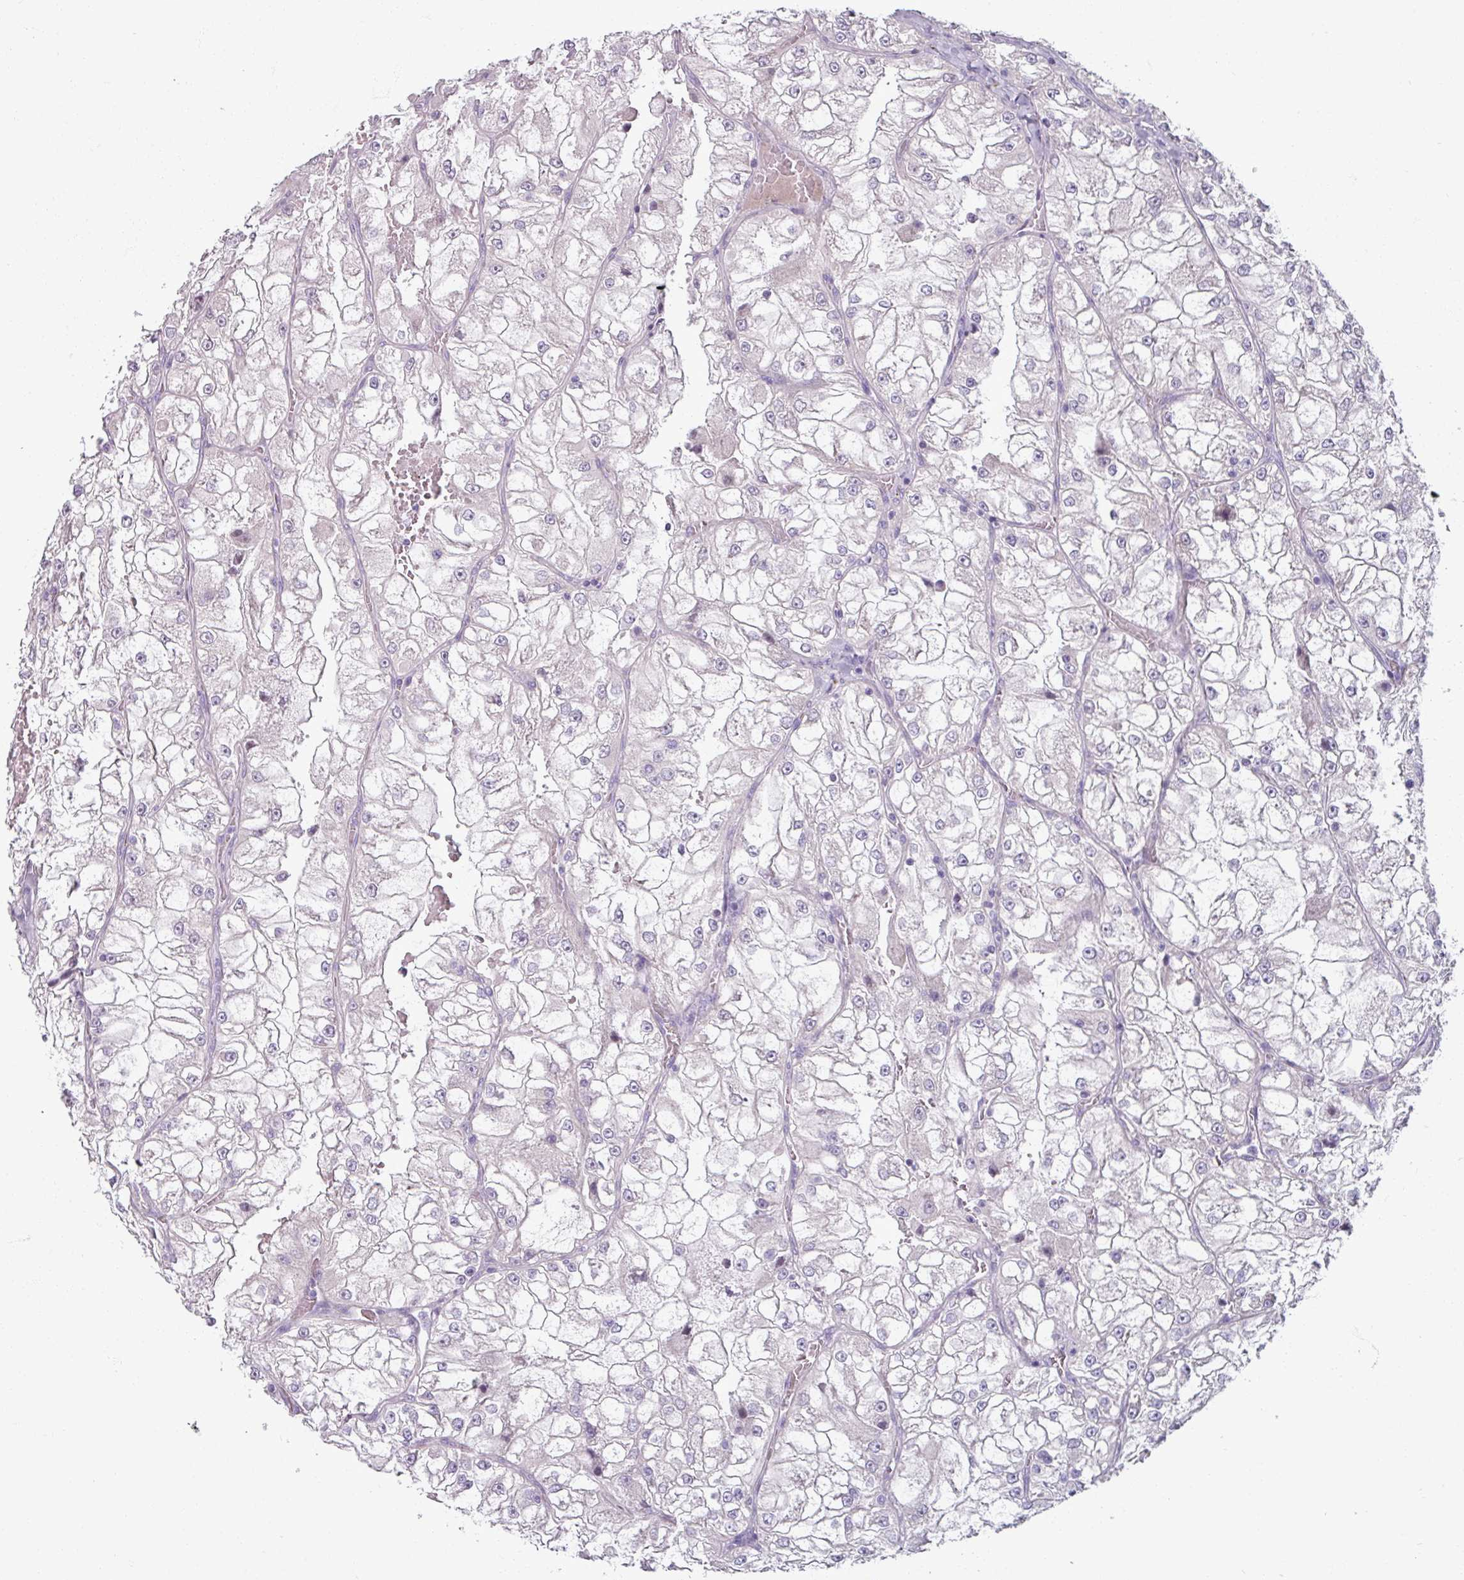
{"staining": {"intensity": "negative", "quantity": "none", "location": "none"}, "tissue": "renal cancer", "cell_type": "Tumor cells", "image_type": "cancer", "snomed": [{"axis": "morphology", "description": "Adenocarcinoma, NOS"}, {"axis": "topography", "description": "Kidney"}], "caption": "This is a micrograph of immunohistochemistry (IHC) staining of renal adenocarcinoma, which shows no expression in tumor cells.", "gene": "SMIM11", "patient": {"sex": "female", "age": 72}}